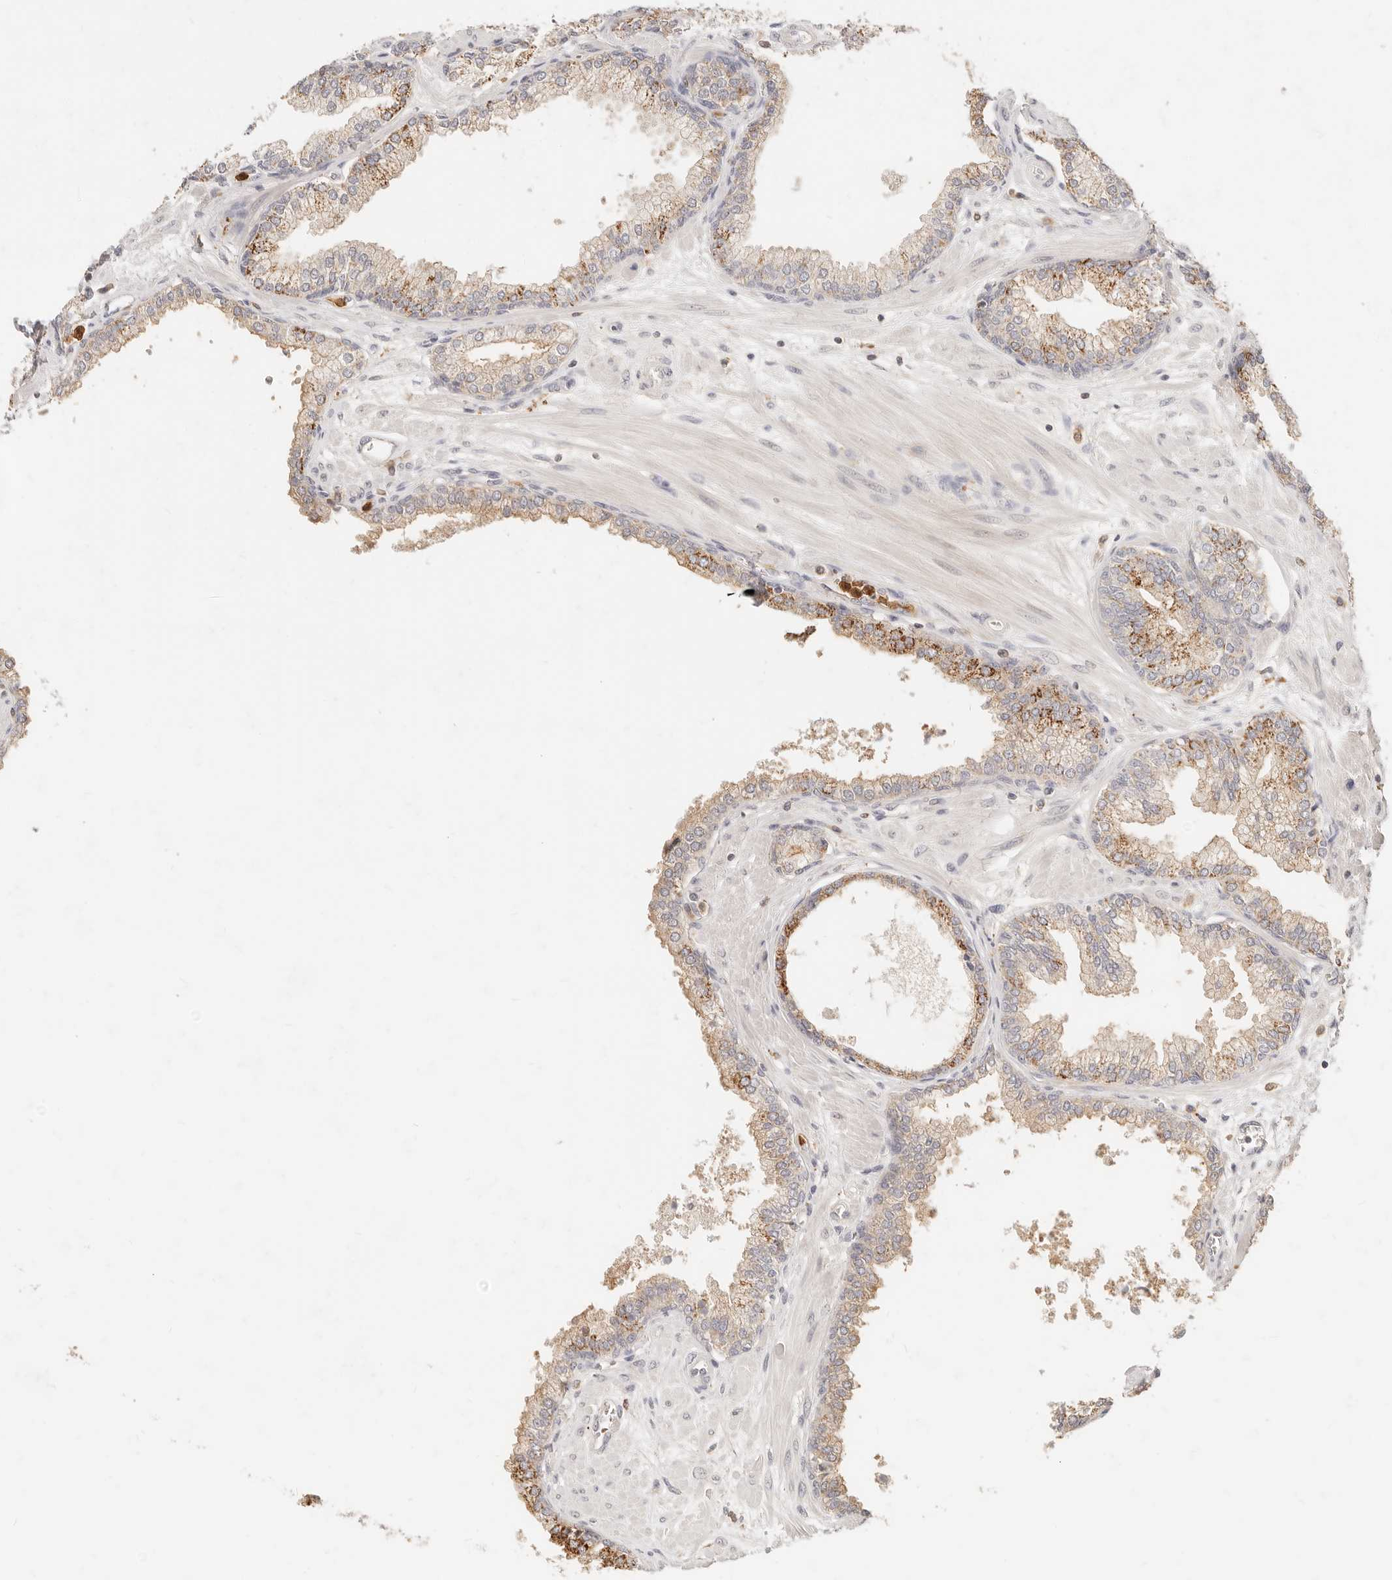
{"staining": {"intensity": "moderate", "quantity": "25%-75%", "location": "cytoplasmic/membranous"}, "tissue": "prostate", "cell_type": "Glandular cells", "image_type": "normal", "snomed": [{"axis": "morphology", "description": "Normal tissue, NOS"}, {"axis": "morphology", "description": "Urothelial carcinoma, Low grade"}, {"axis": "topography", "description": "Urinary bladder"}, {"axis": "topography", "description": "Prostate"}], "caption": "The image reveals immunohistochemical staining of benign prostate. There is moderate cytoplasmic/membranous positivity is identified in about 25%-75% of glandular cells. (Stains: DAB (3,3'-diaminobenzidine) in brown, nuclei in blue, Microscopy: brightfield microscopy at high magnification).", "gene": "TMTC2", "patient": {"sex": "male", "age": 60}}